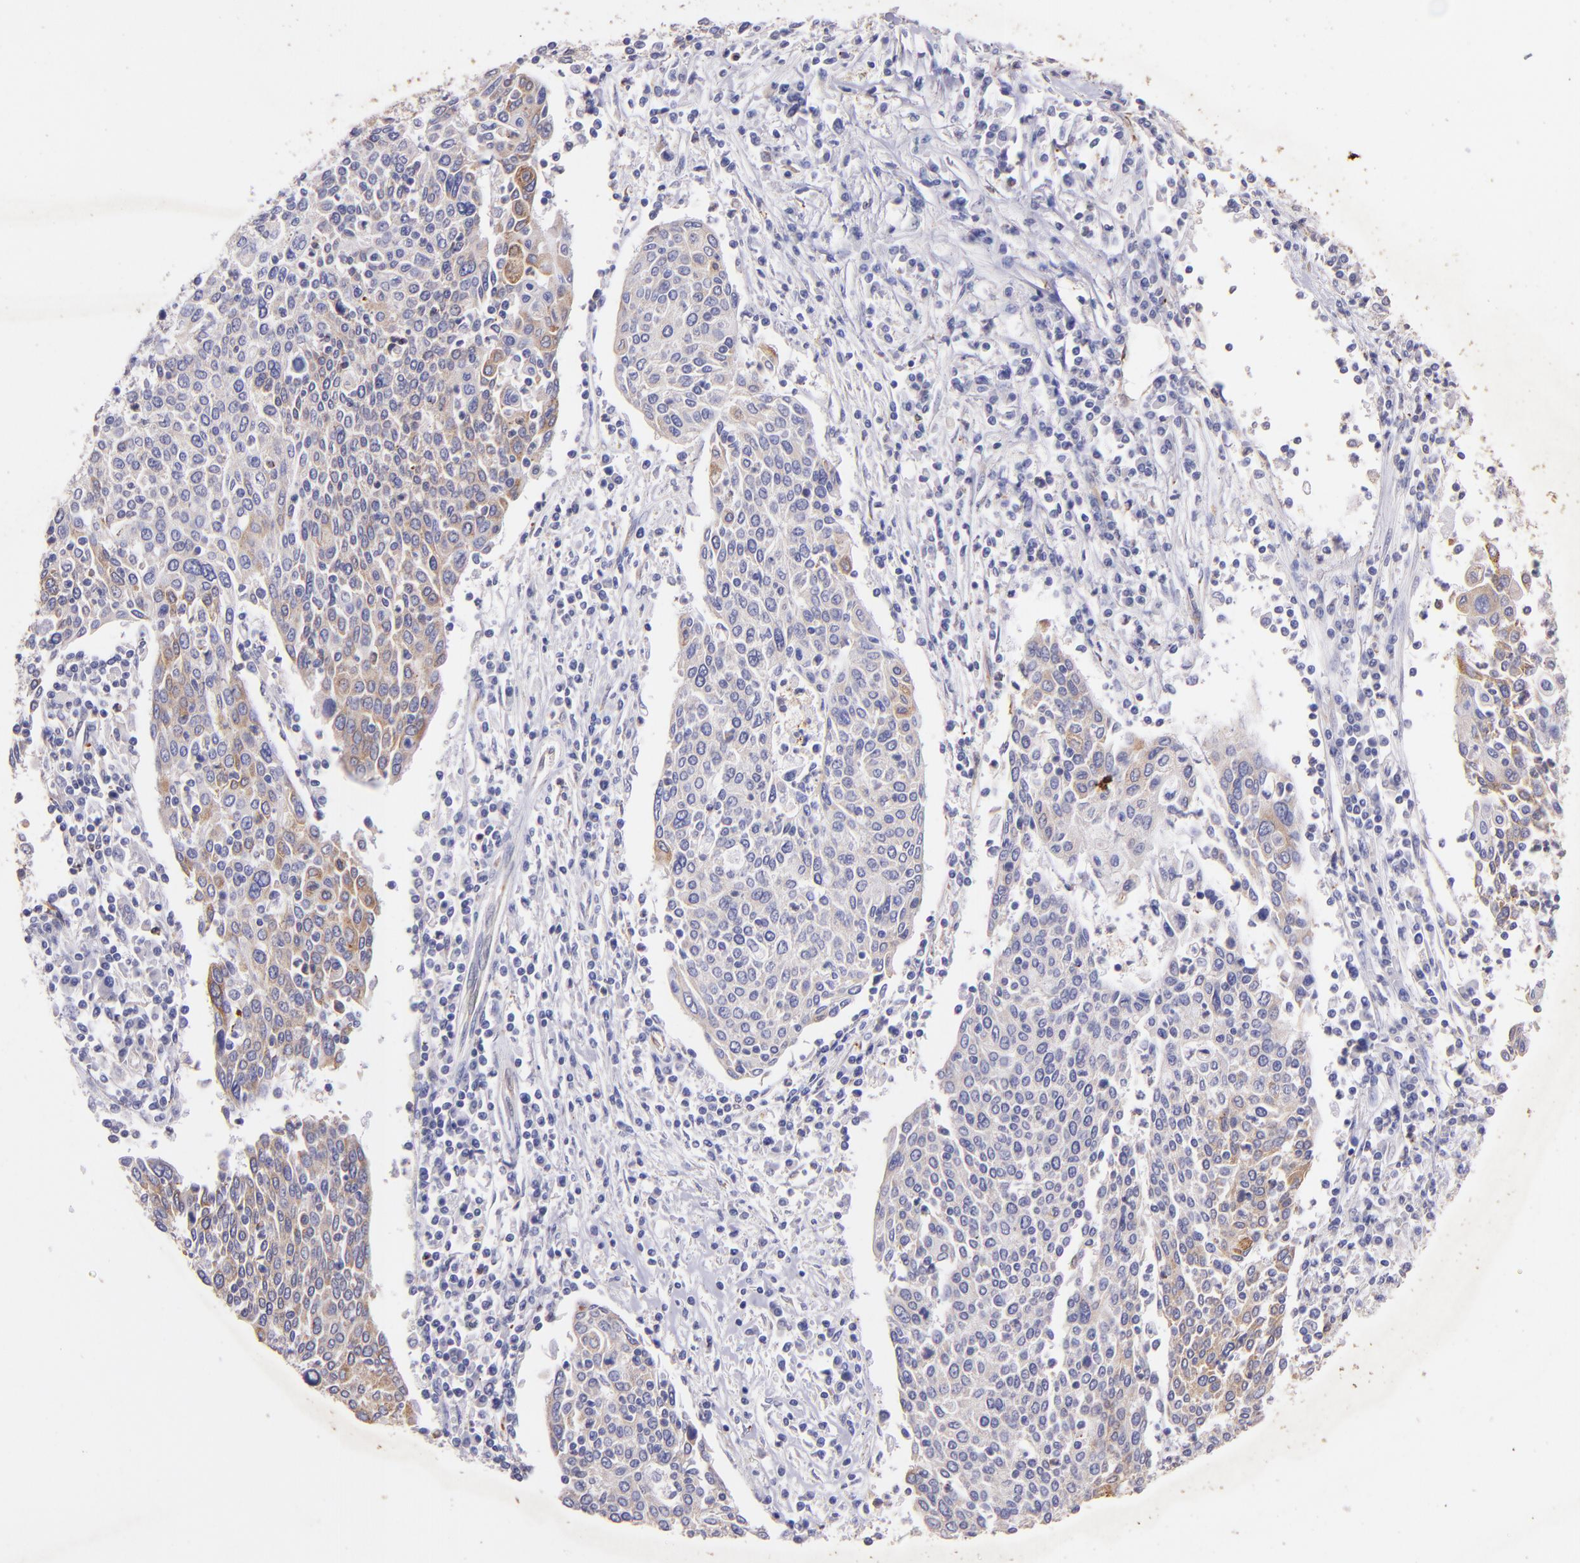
{"staining": {"intensity": "weak", "quantity": "25%-75%", "location": "cytoplasmic/membranous"}, "tissue": "cervical cancer", "cell_type": "Tumor cells", "image_type": "cancer", "snomed": [{"axis": "morphology", "description": "Squamous cell carcinoma, NOS"}, {"axis": "topography", "description": "Cervix"}], "caption": "Human cervical cancer (squamous cell carcinoma) stained with a protein marker reveals weak staining in tumor cells.", "gene": "RET", "patient": {"sex": "female", "age": 40}}